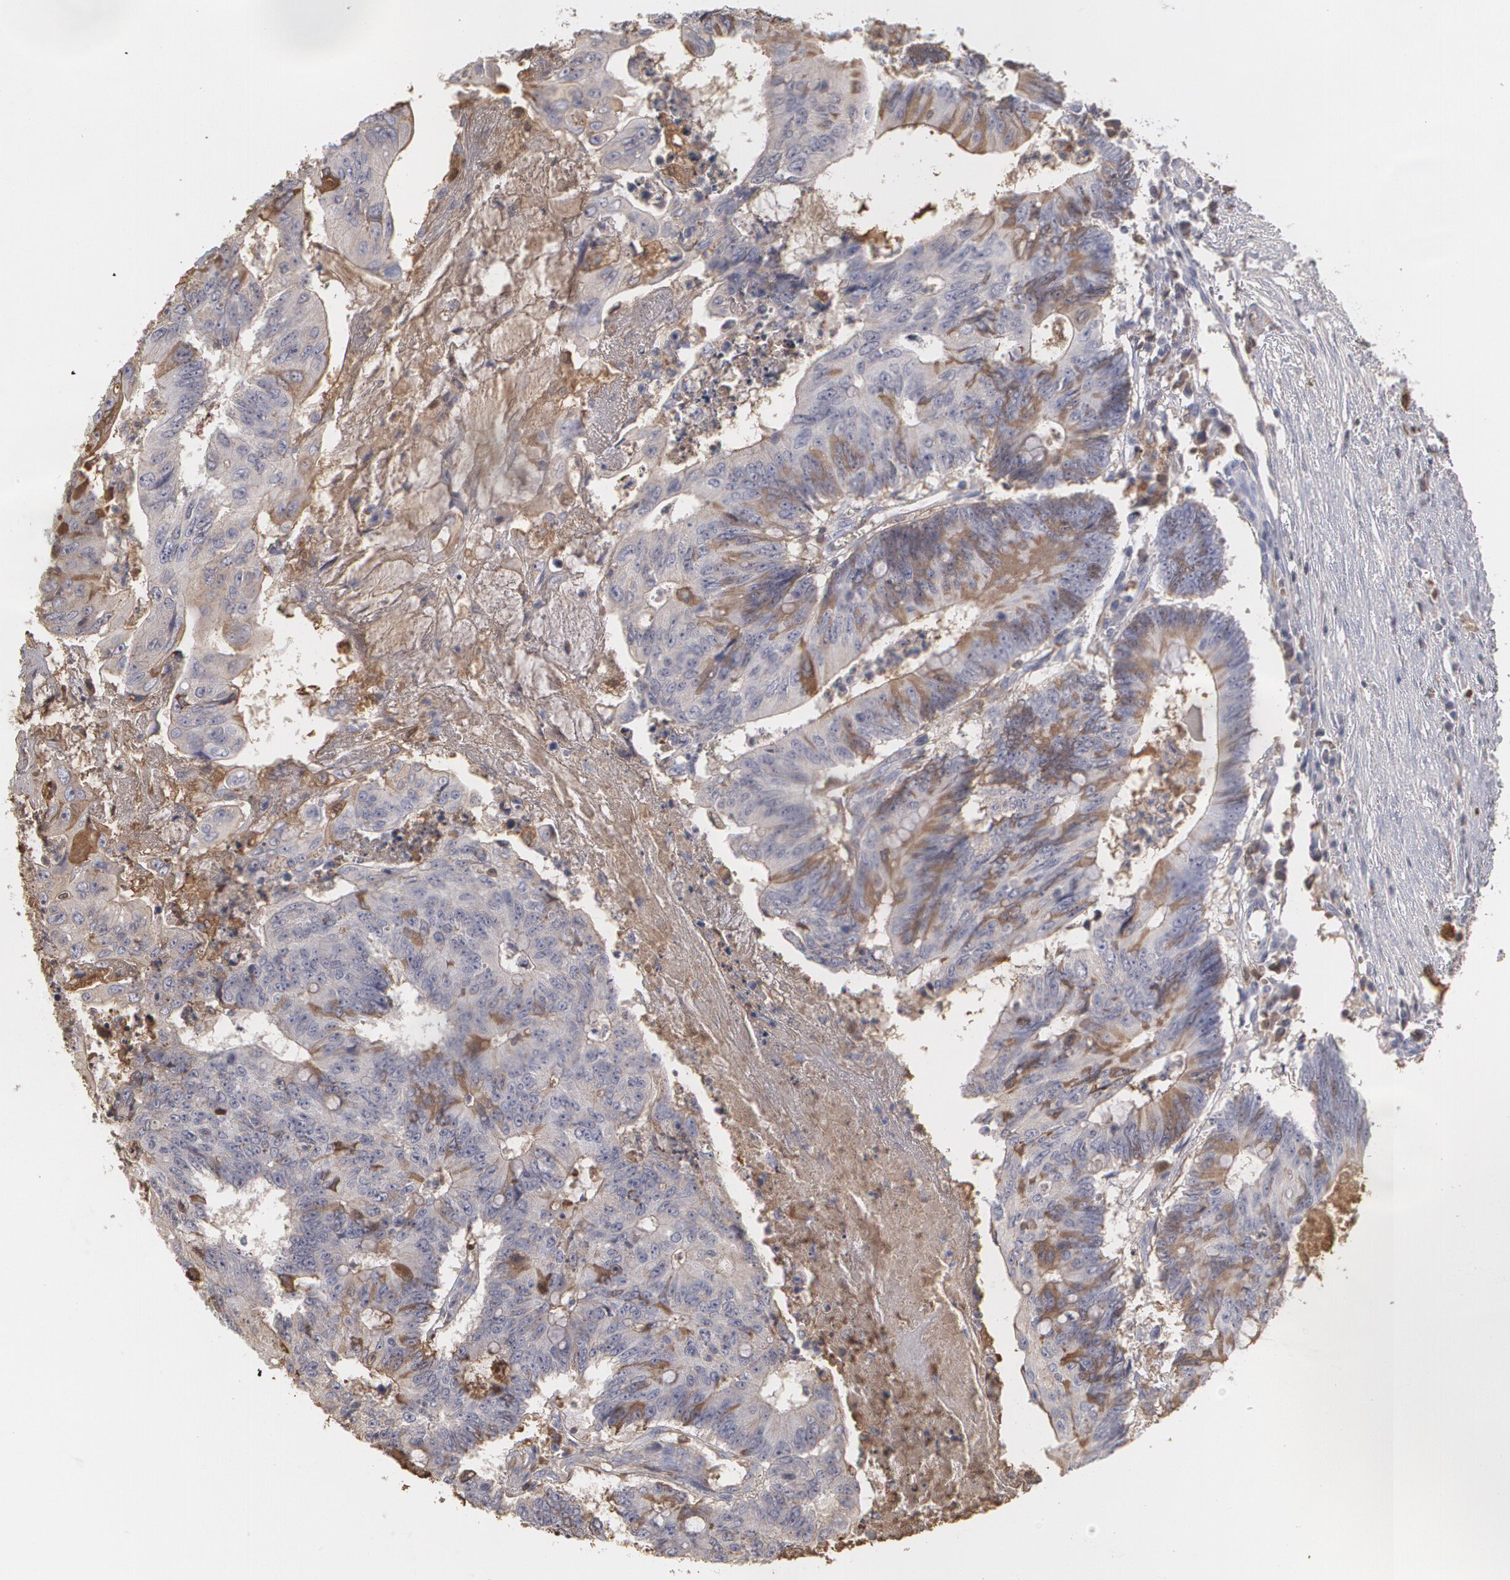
{"staining": {"intensity": "weak", "quantity": "<25%", "location": "cytoplasmic/membranous"}, "tissue": "colorectal cancer", "cell_type": "Tumor cells", "image_type": "cancer", "snomed": [{"axis": "morphology", "description": "Adenocarcinoma, NOS"}, {"axis": "topography", "description": "Colon"}], "caption": "There is no significant expression in tumor cells of colorectal cancer (adenocarcinoma). The staining is performed using DAB brown chromogen with nuclei counter-stained in using hematoxylin.", "gene": "SERPINA1", "patient": {"sex": "male", "age": 65}}